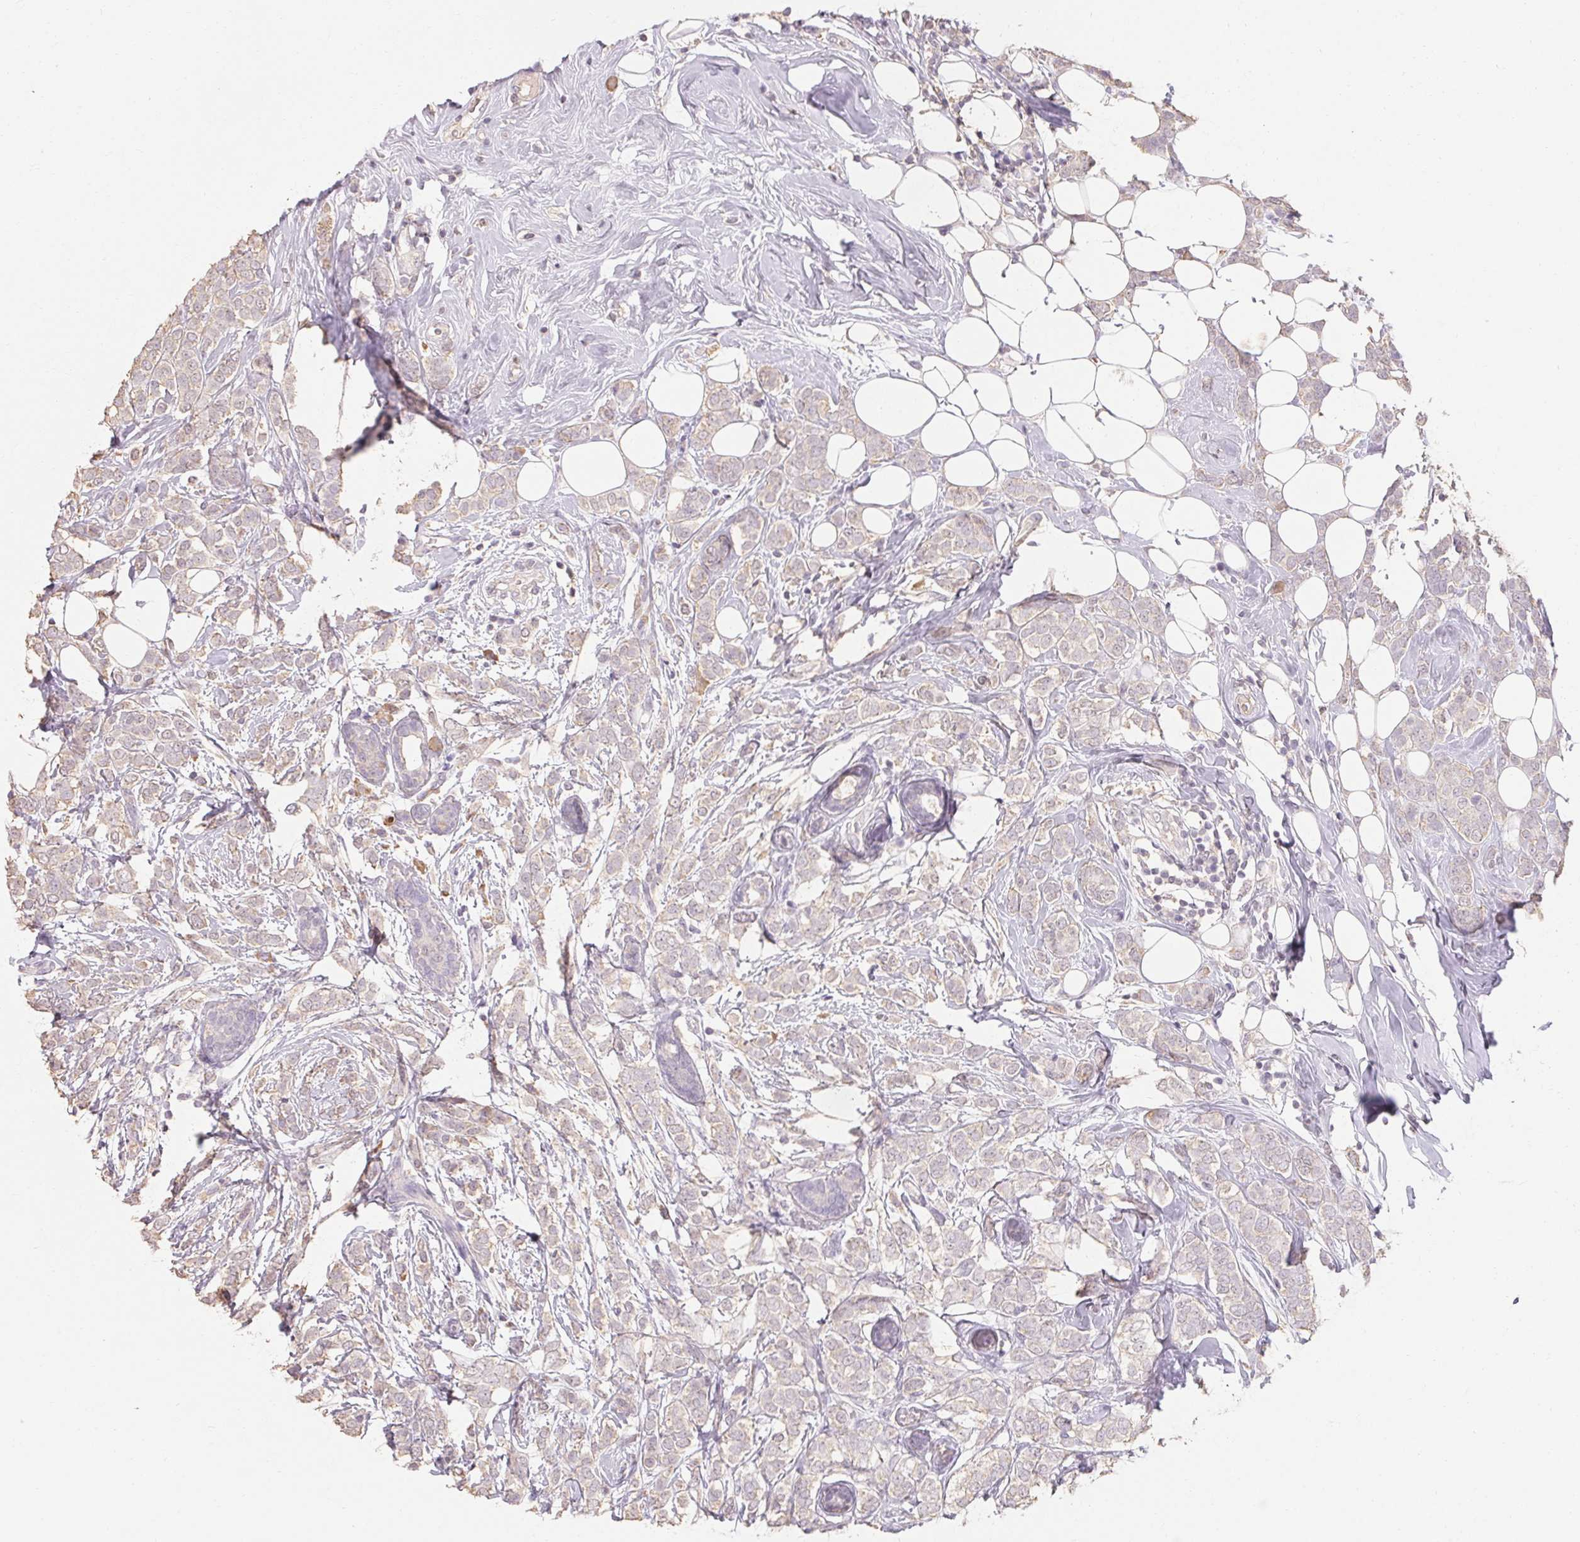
{"staining": {"intensity": "weak", "quantity": "25%-75%", "location": "cytoplasmic/membranous"}, "tissue": "breast cancer", "cell_type": "Tumor cells", "image_type": "cancer", "snomed": [{"axis": "morphology", "description": "Lobular carcinoma"}, {"axis": "topography", "description": "Breast"}], "caption": "Tumor cells display low levels of weak cytoplasmic/membranous positivity in approximately 25%-75% of cells in human breast cancer (lobular carcinoma).", "gene": "MAP7D2", "patient": {"sex": "female", "age": 49}}